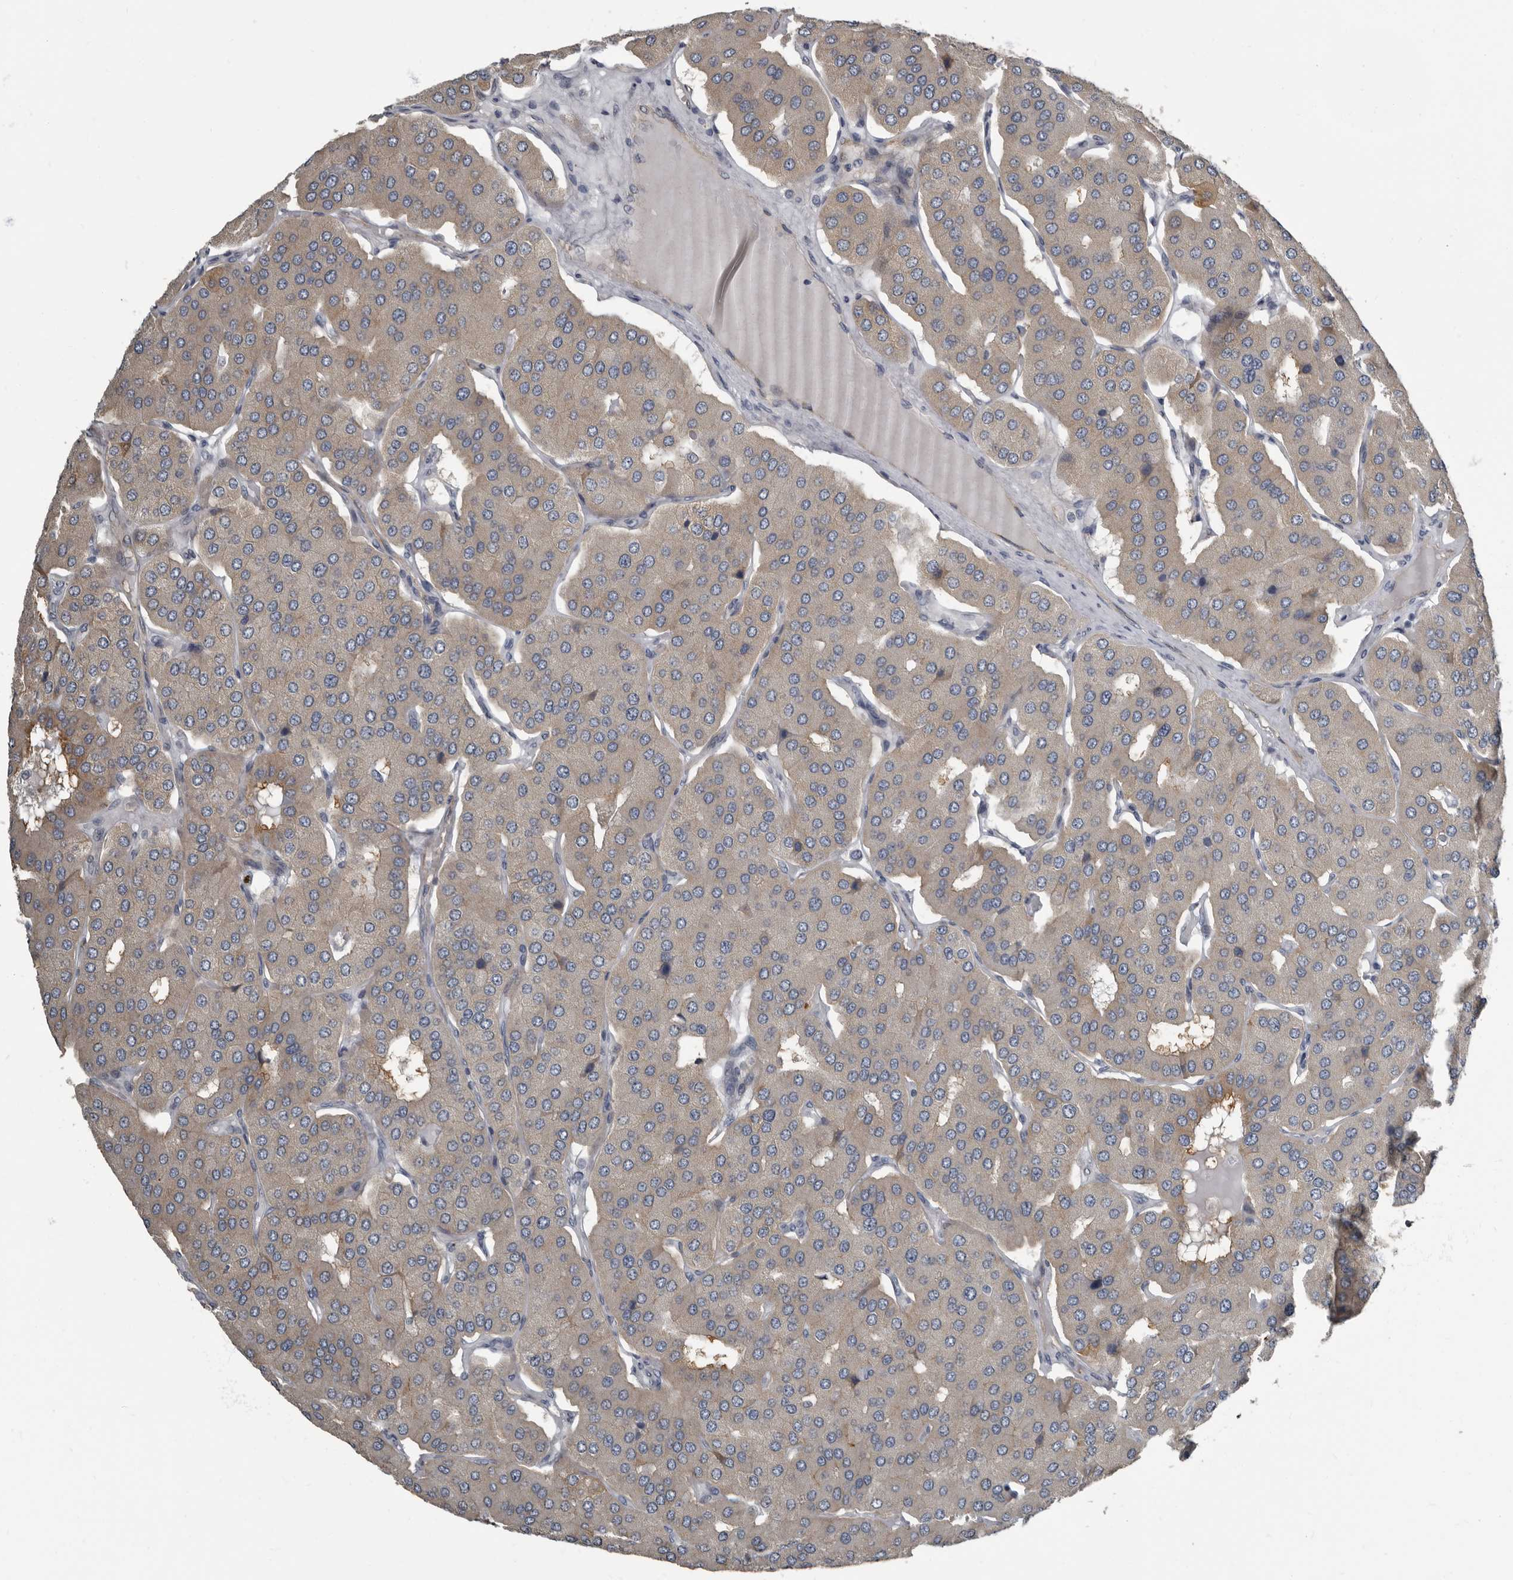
{"staining": {"intensity": "weak", "quantity": "25%-75%", "location": "cytoplasmic/membranous"}, "tissue": "parathyroid gland", "cell_type": "Glandular cells", "image_type": "normal", "snomed": [{"axis": "morphology", "description": "Normal tissue, NOS"}, {"axis": "morphology", "description": "Adenoma, NOS"}, {"axis": "topography", "description": "Parathyroid gland"}], "caption": "This histopathology image shows IHC staining of benign parathyroid gland, with low weak cytoplasmic/membranous positivity in approximately 25%-75% of glandular cells.", "gene": "TPD52L1", "patient": {"sex": "female", "age": 86}}